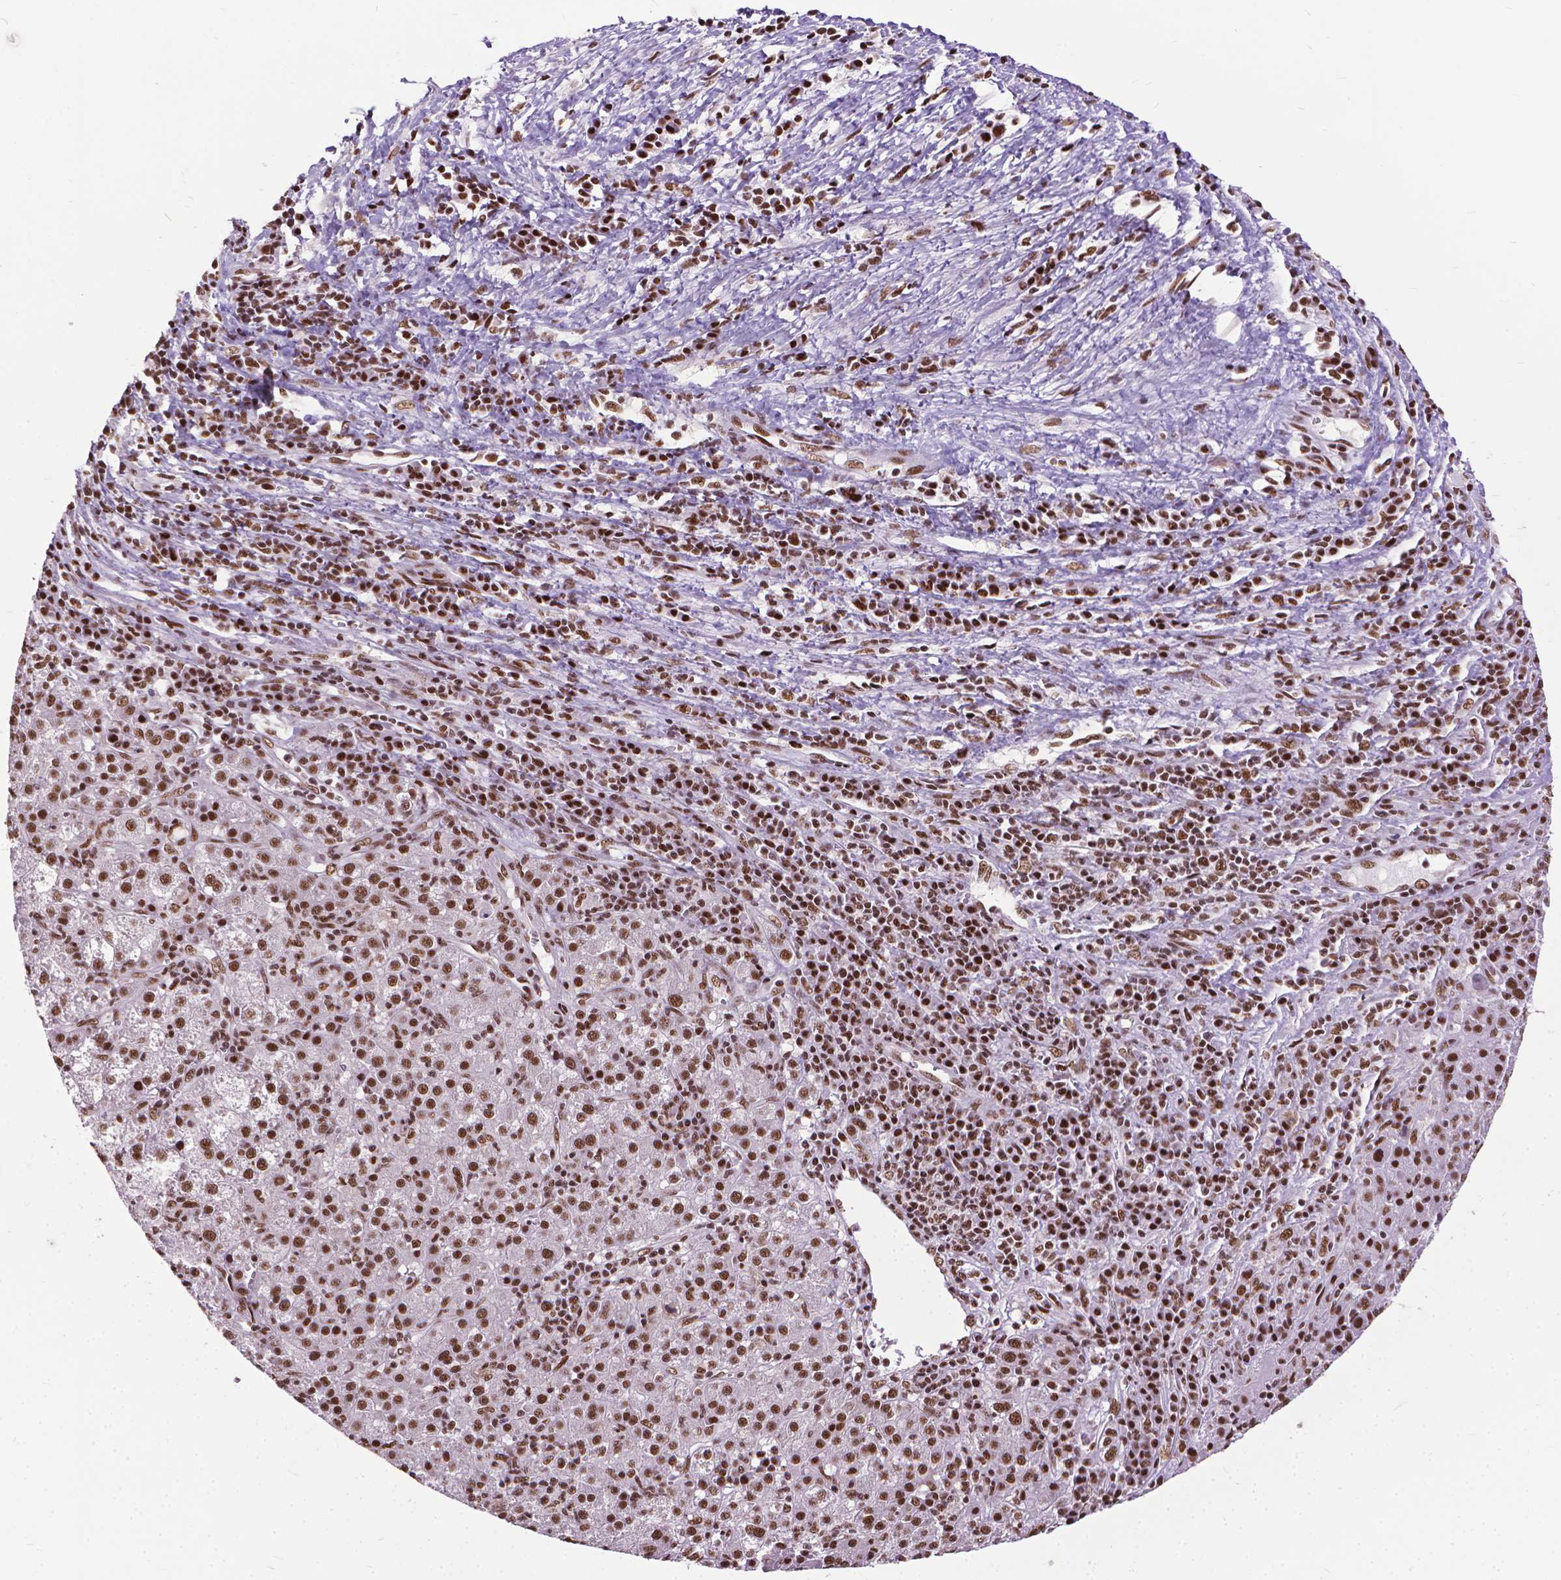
{"staining": {"intensity": "moderate", "quantity": ">75%", "location": "nuclear"}, "tissue": "liver cancer", "cell_type": "Tumor cells", "image_type": "cancer", "snomed": [{"axis": "morphology", "description": "Carcinoma, Hepatocellular, NOS"}, {"axis": "topography", "description": "Liver"}], "caption": "Liver cancer (hepatocellular carcinoma) stained with immunohistochemistry displays moderate nuclear staining in approximately >75% of tumor cells.", "gene": "AKAP8", "patient": {"sex": "female", "age": 60}}